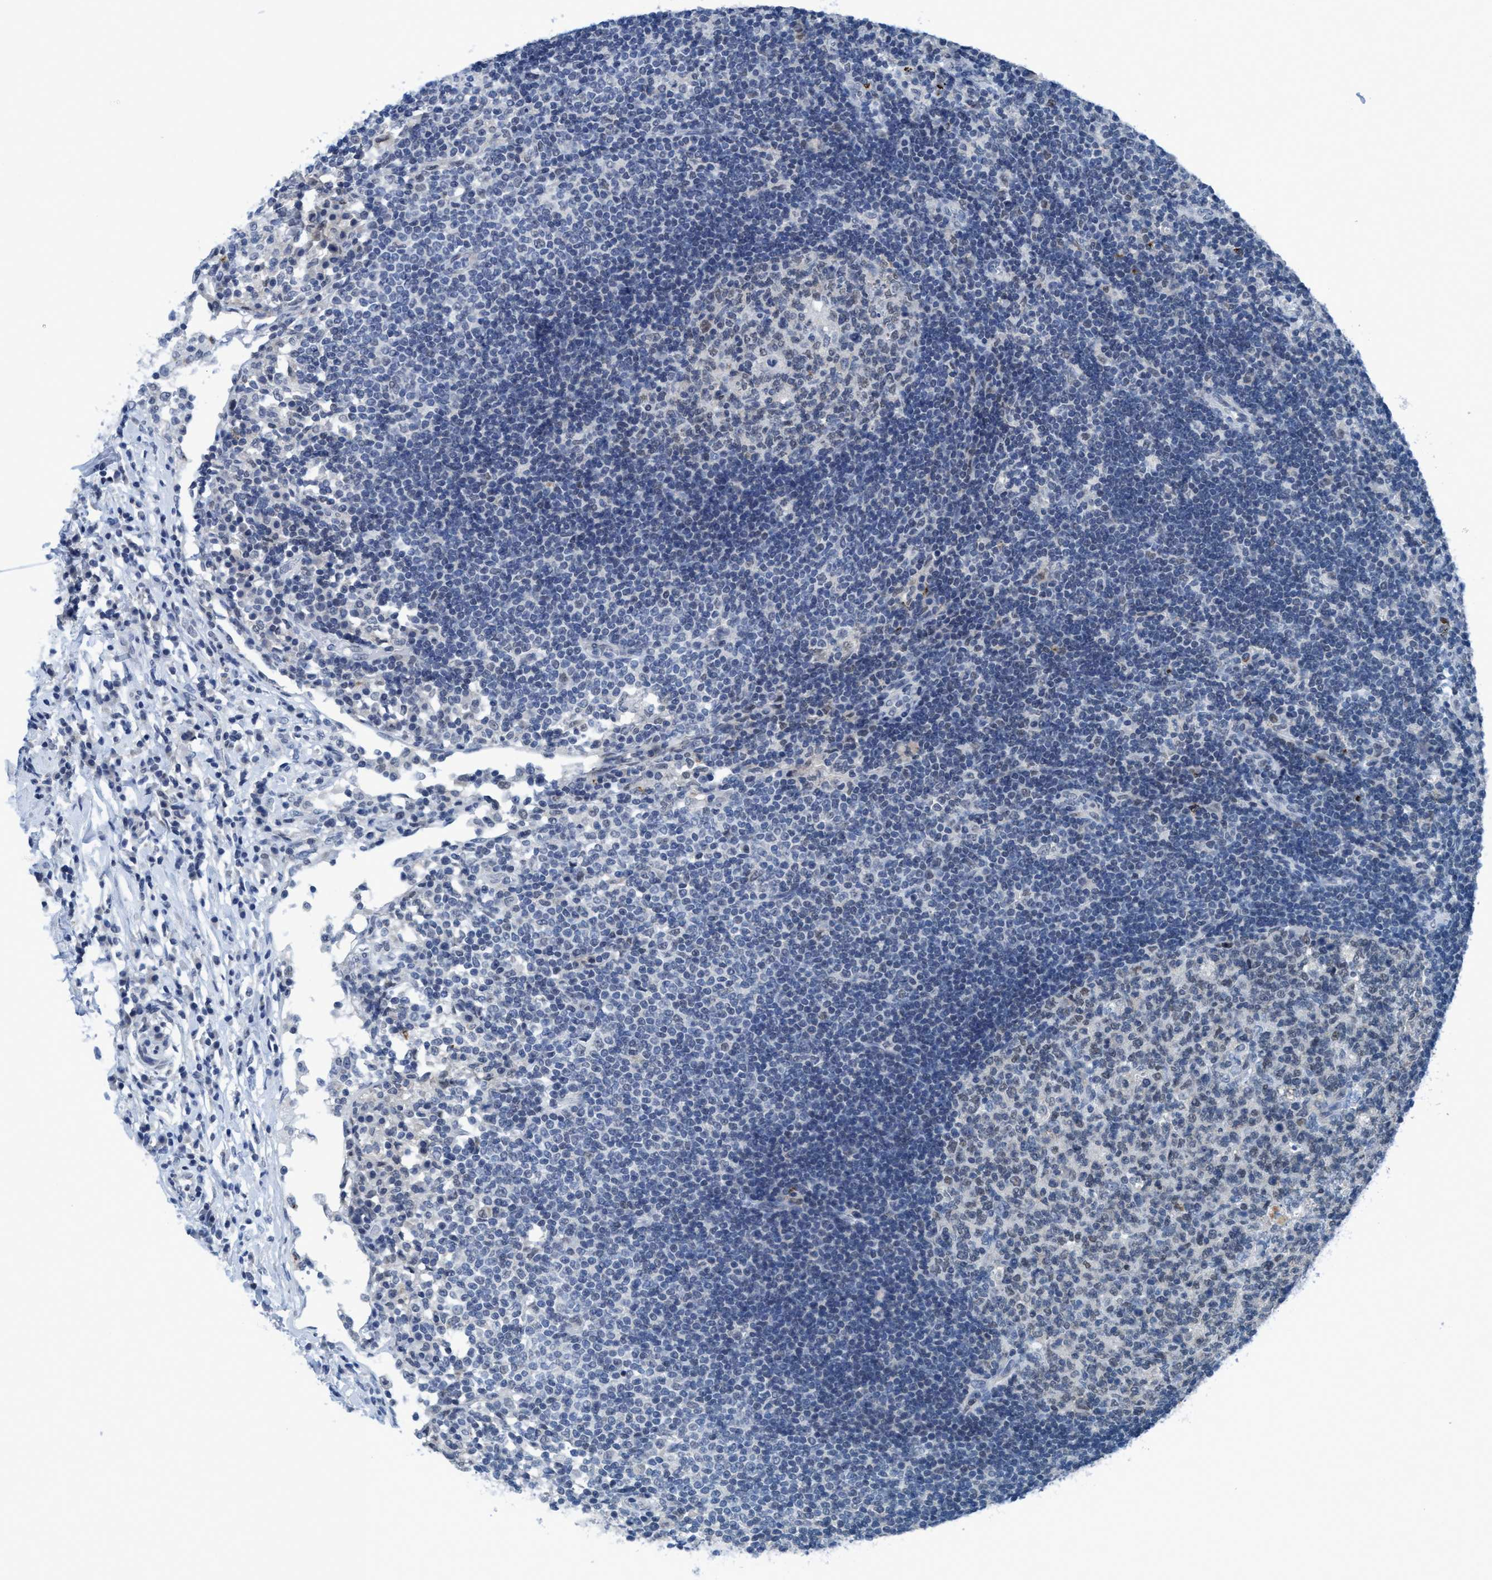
{"staining": {"intensity": "weak", "quantity": "<25%", "location": "nuclear"}, "tissue": "lymph node", "cell_type": "Germinal center cells", "image_type": "normal", "snomed": [{"axis": "morphology", "description": "Normal tissue, NOS"}, {"axis": "topography", "description": "Lymph node"}], "caption": "Germinal center cells are negative for brown protein staining in unremarkable lymph node. The staining is performed using DAB brown chromogen with nuclei counter-stained in using hematoxylin.", "gene": "DNAI1", "patient": {"sex": "female", "age": 53}}